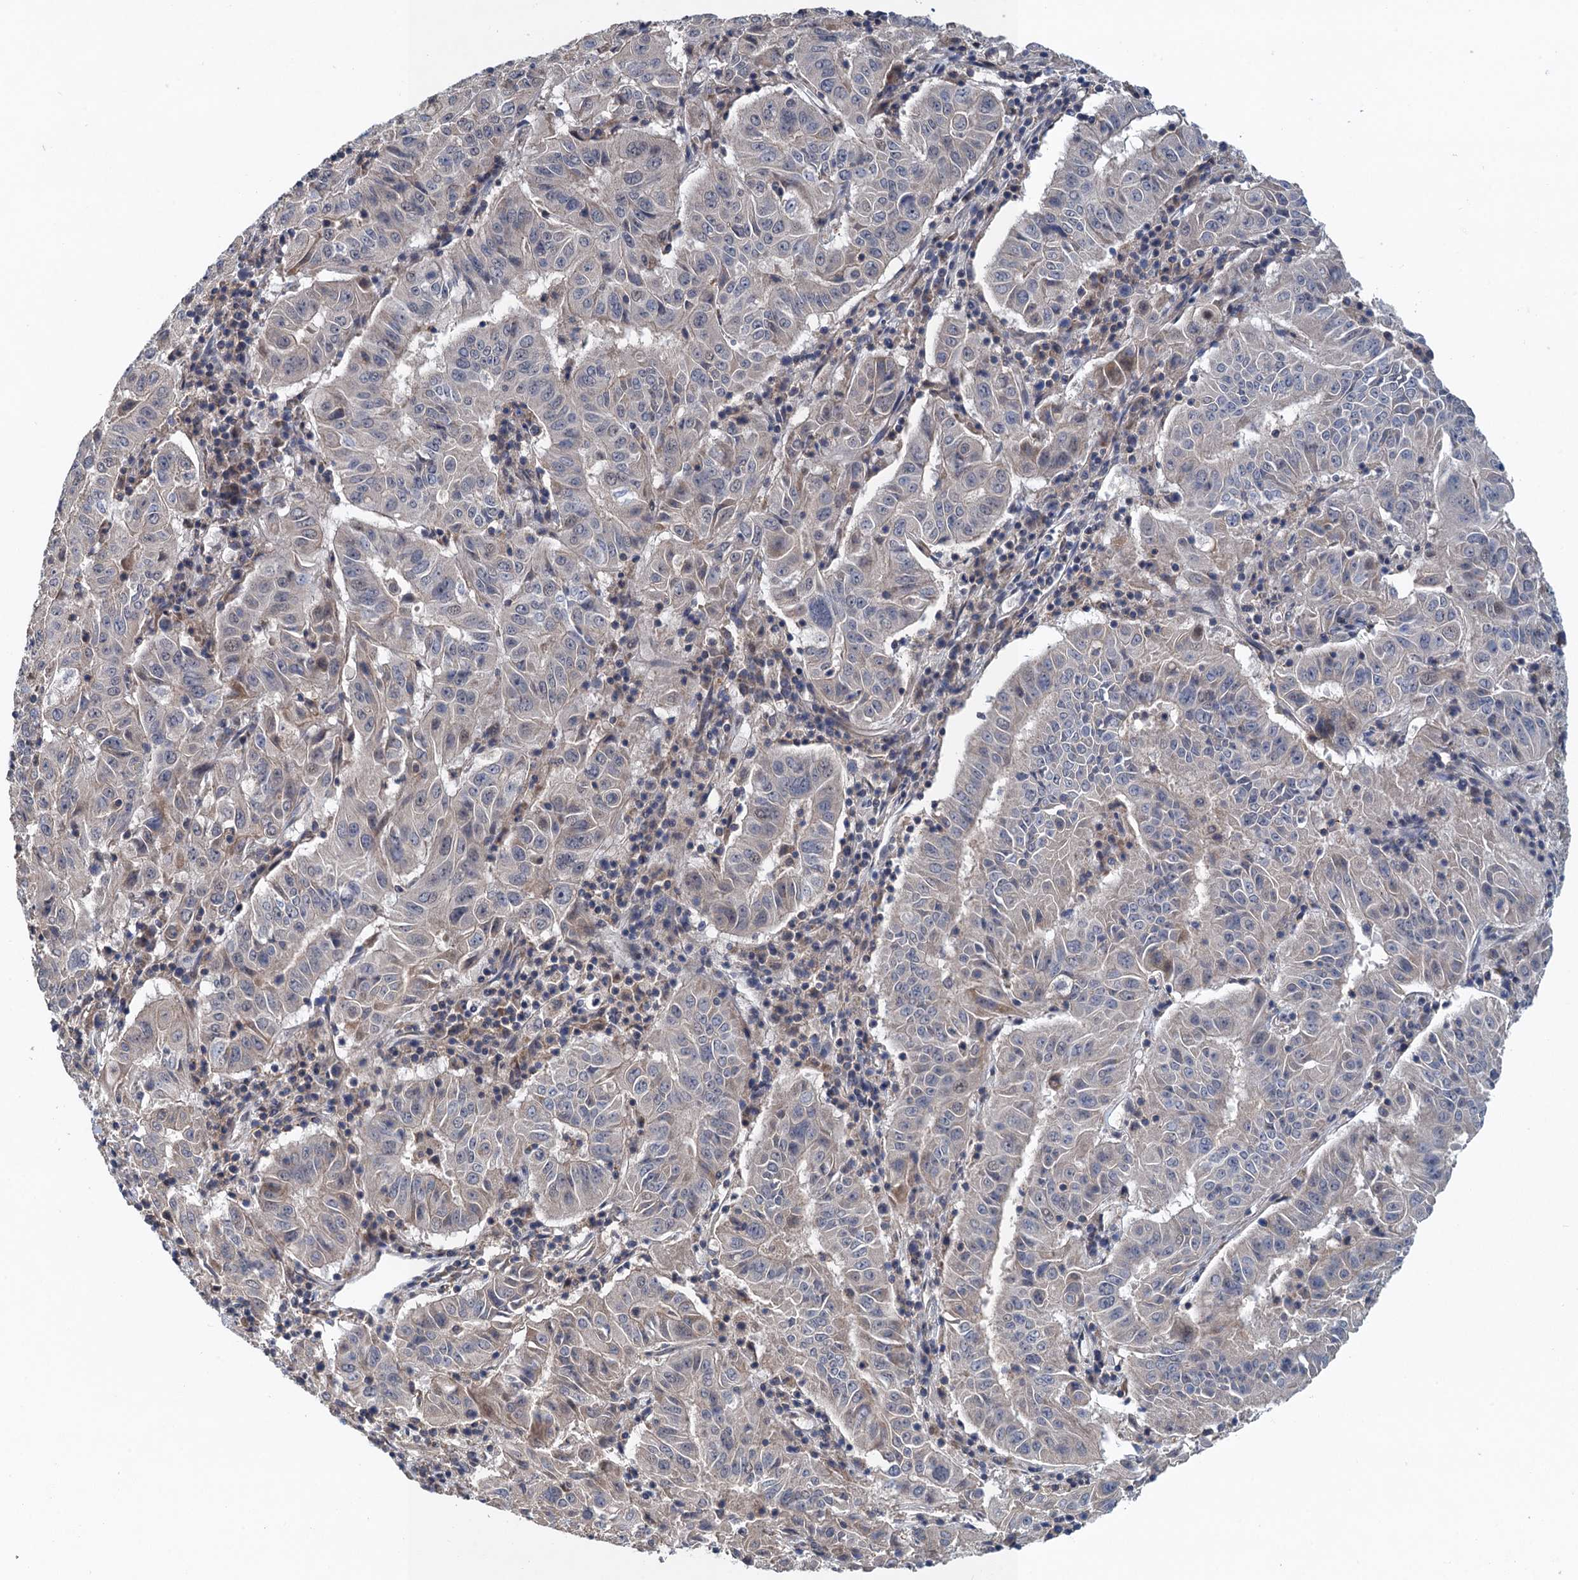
{"staining": {"intensity": "negative", "quantity": "none", "location": "none"}, "tissue": "pancreatic cancer", "cell_type": "Tumor cells", "image_type": "cancer", "snomed": [{"axis": "morphology", "description": "Adenocarcinoma, NOS"}, {"axis": "topography", "description": "Pancreas"}], "caption": "A high-resolution photomicrograph shows immunohistochemistry staining of pancreatic cancer (adenocarcinoma), which reveals no significant staining in tumor cells. Brightfield microscopy of immunohistochemistry (IHC) stained with DAB (brown) and hematoxylin (blue), captured at high magnification.", "gene": "MDM1", "patient": {"sex": "male", "age": 63}}